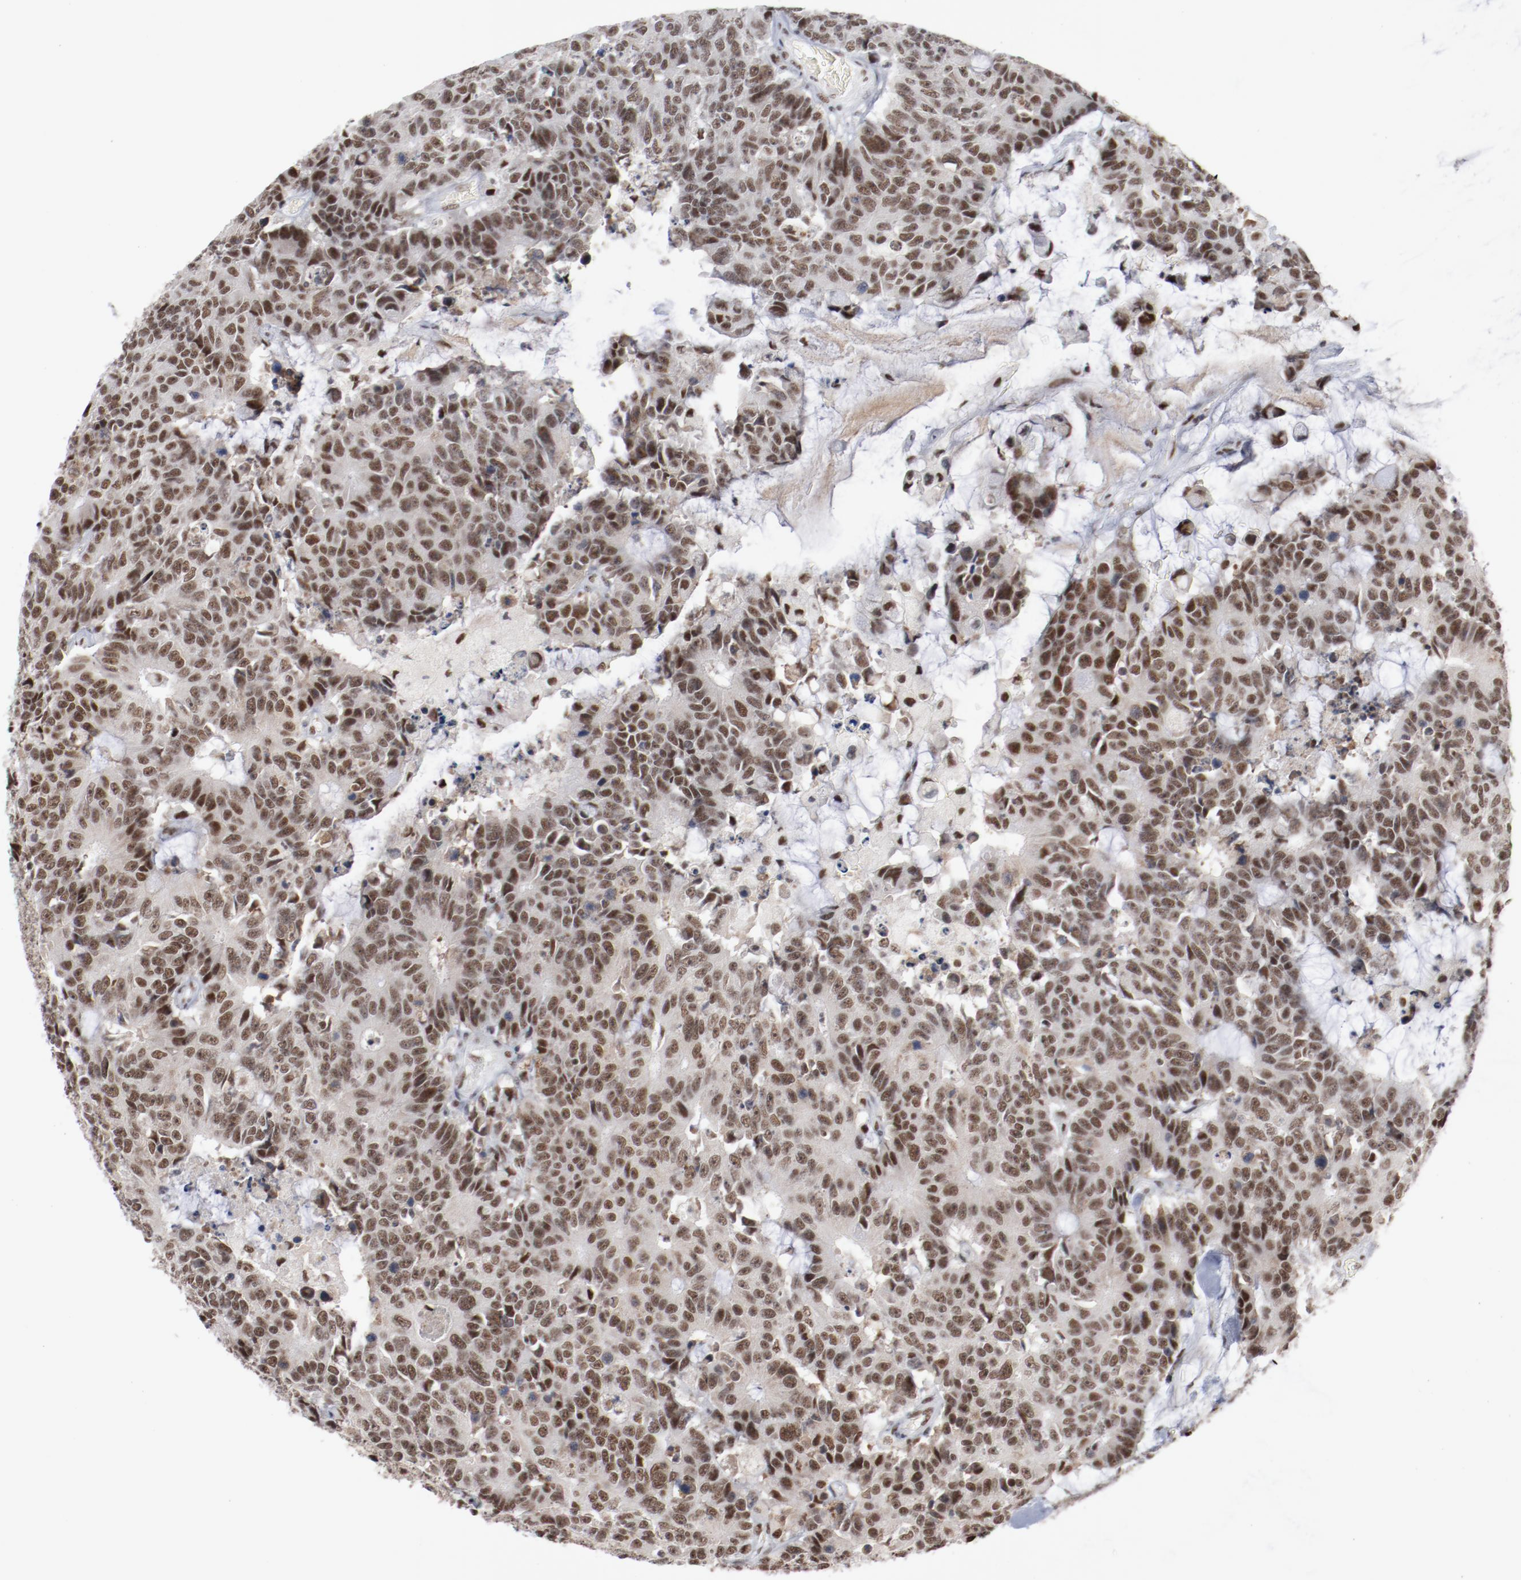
{"staining": {"intensity": "moderate", "quantity": ">75%", "location": "nuclear"}, "tissue": "colorectal cancer", "cell_type": "Tumor cells", "image_type": "cancer", "snomed": [{"axis": "morphology", "description": "Adenocarcinoma, NOS"}, {"axis": "topography", "description": "Colon"}], "caption": "Protein positivity by IHC reveals moderate nuclear staining in approximately >75% of tumor cells in adenocarcinoma (colorectal).", "gene": "BUB3", "patient": {"sex": "female", "age": 86}}